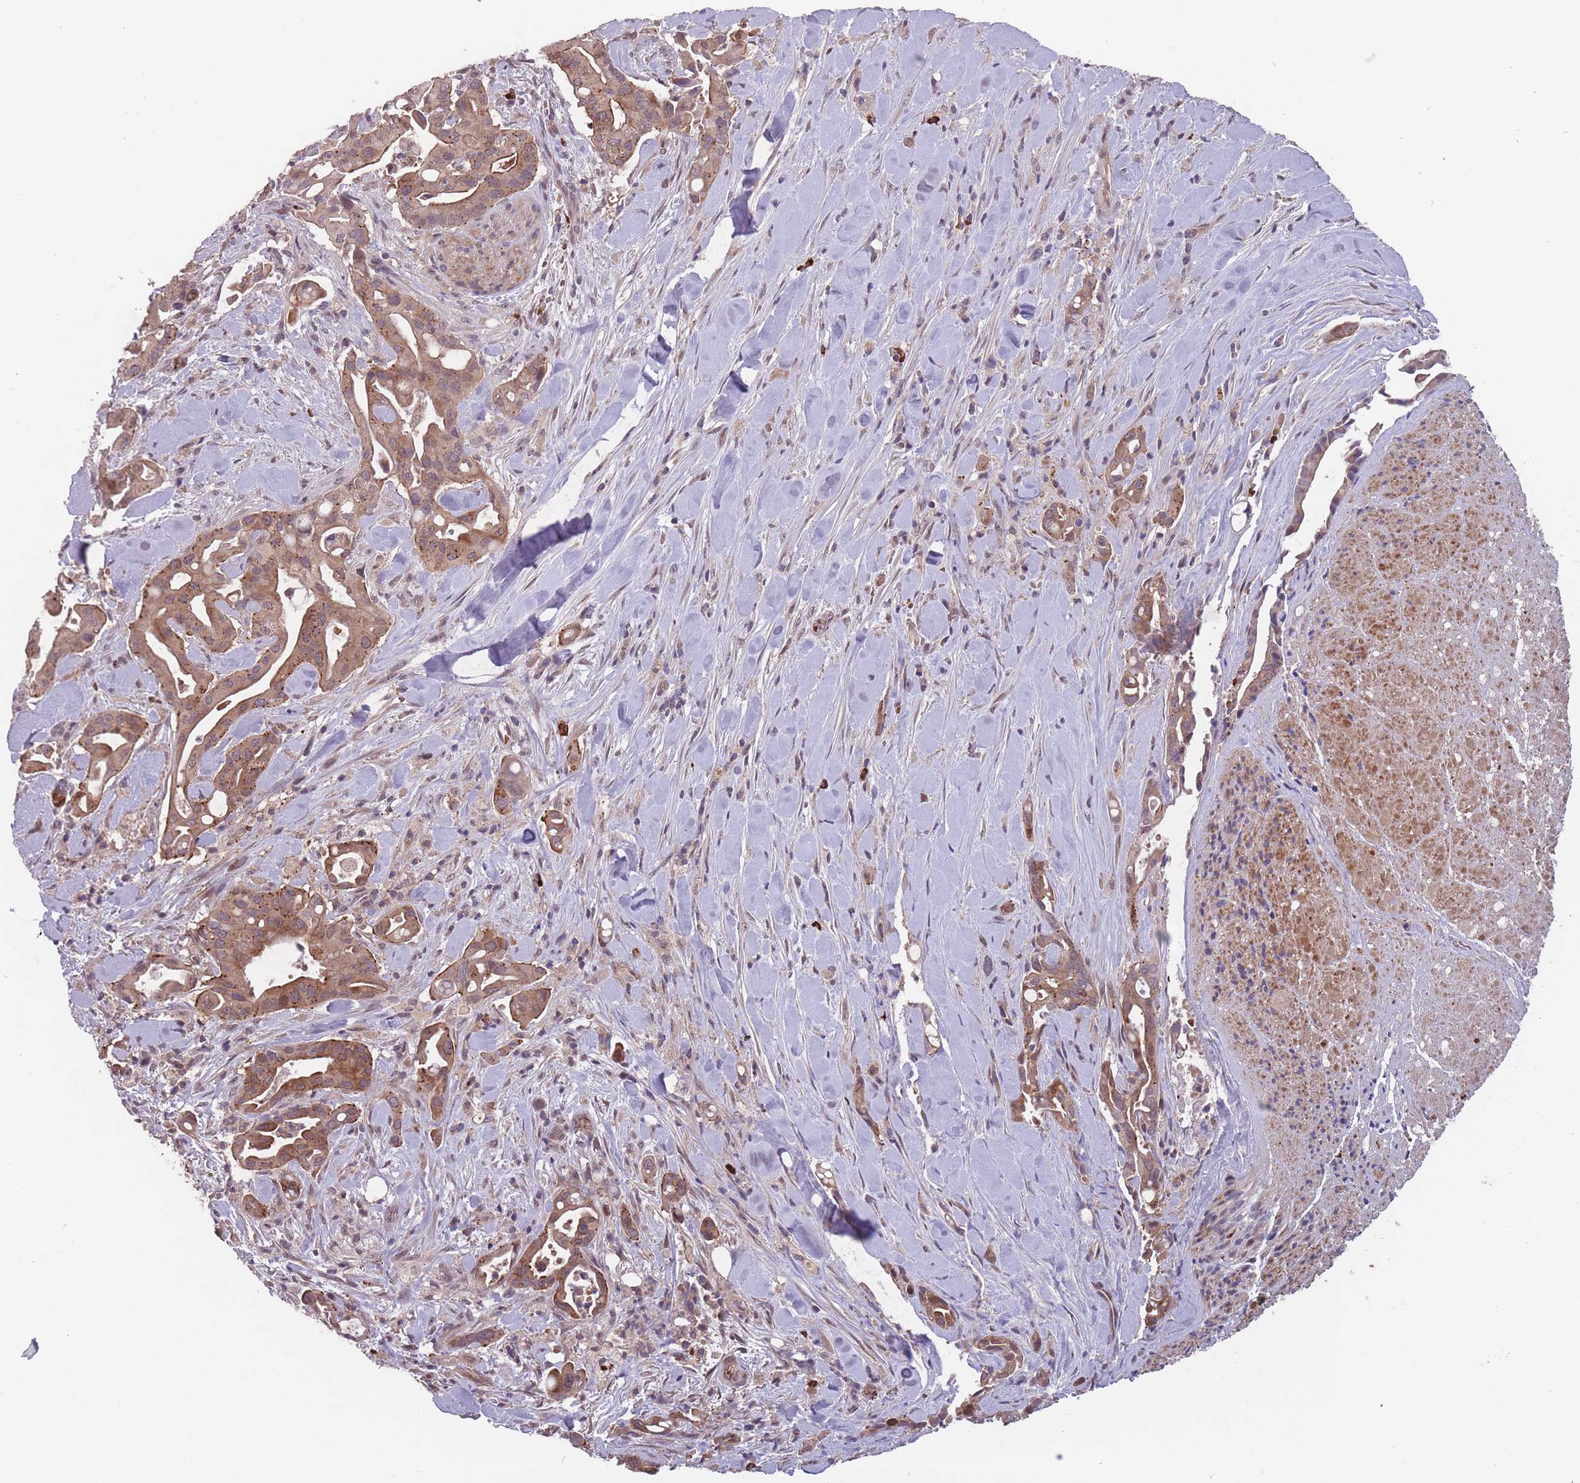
{"staining": {"intensity": "moderate", "quantity": ">75%", "location": "cytoplasmic/membranous"}, "tissue": "liver cancer", "cell_type": "Tumor cells", "image_type": "cancer", "snomed": [{"axis": "morphology", "description": "Cholangiocarcinoma"}, {"axis": "topography", "description": "Liver"}], "caption": "Immunohistochemical staining of liver cancer shows medium levels of moderate cytoplasmic/membranous positivity in about >75% of tumor cells. The protein of interest is shown in brown color, while the nuclei are stained blue.", "gene": "SECTM1", "patient": {"sex": "female", "age": 68}}